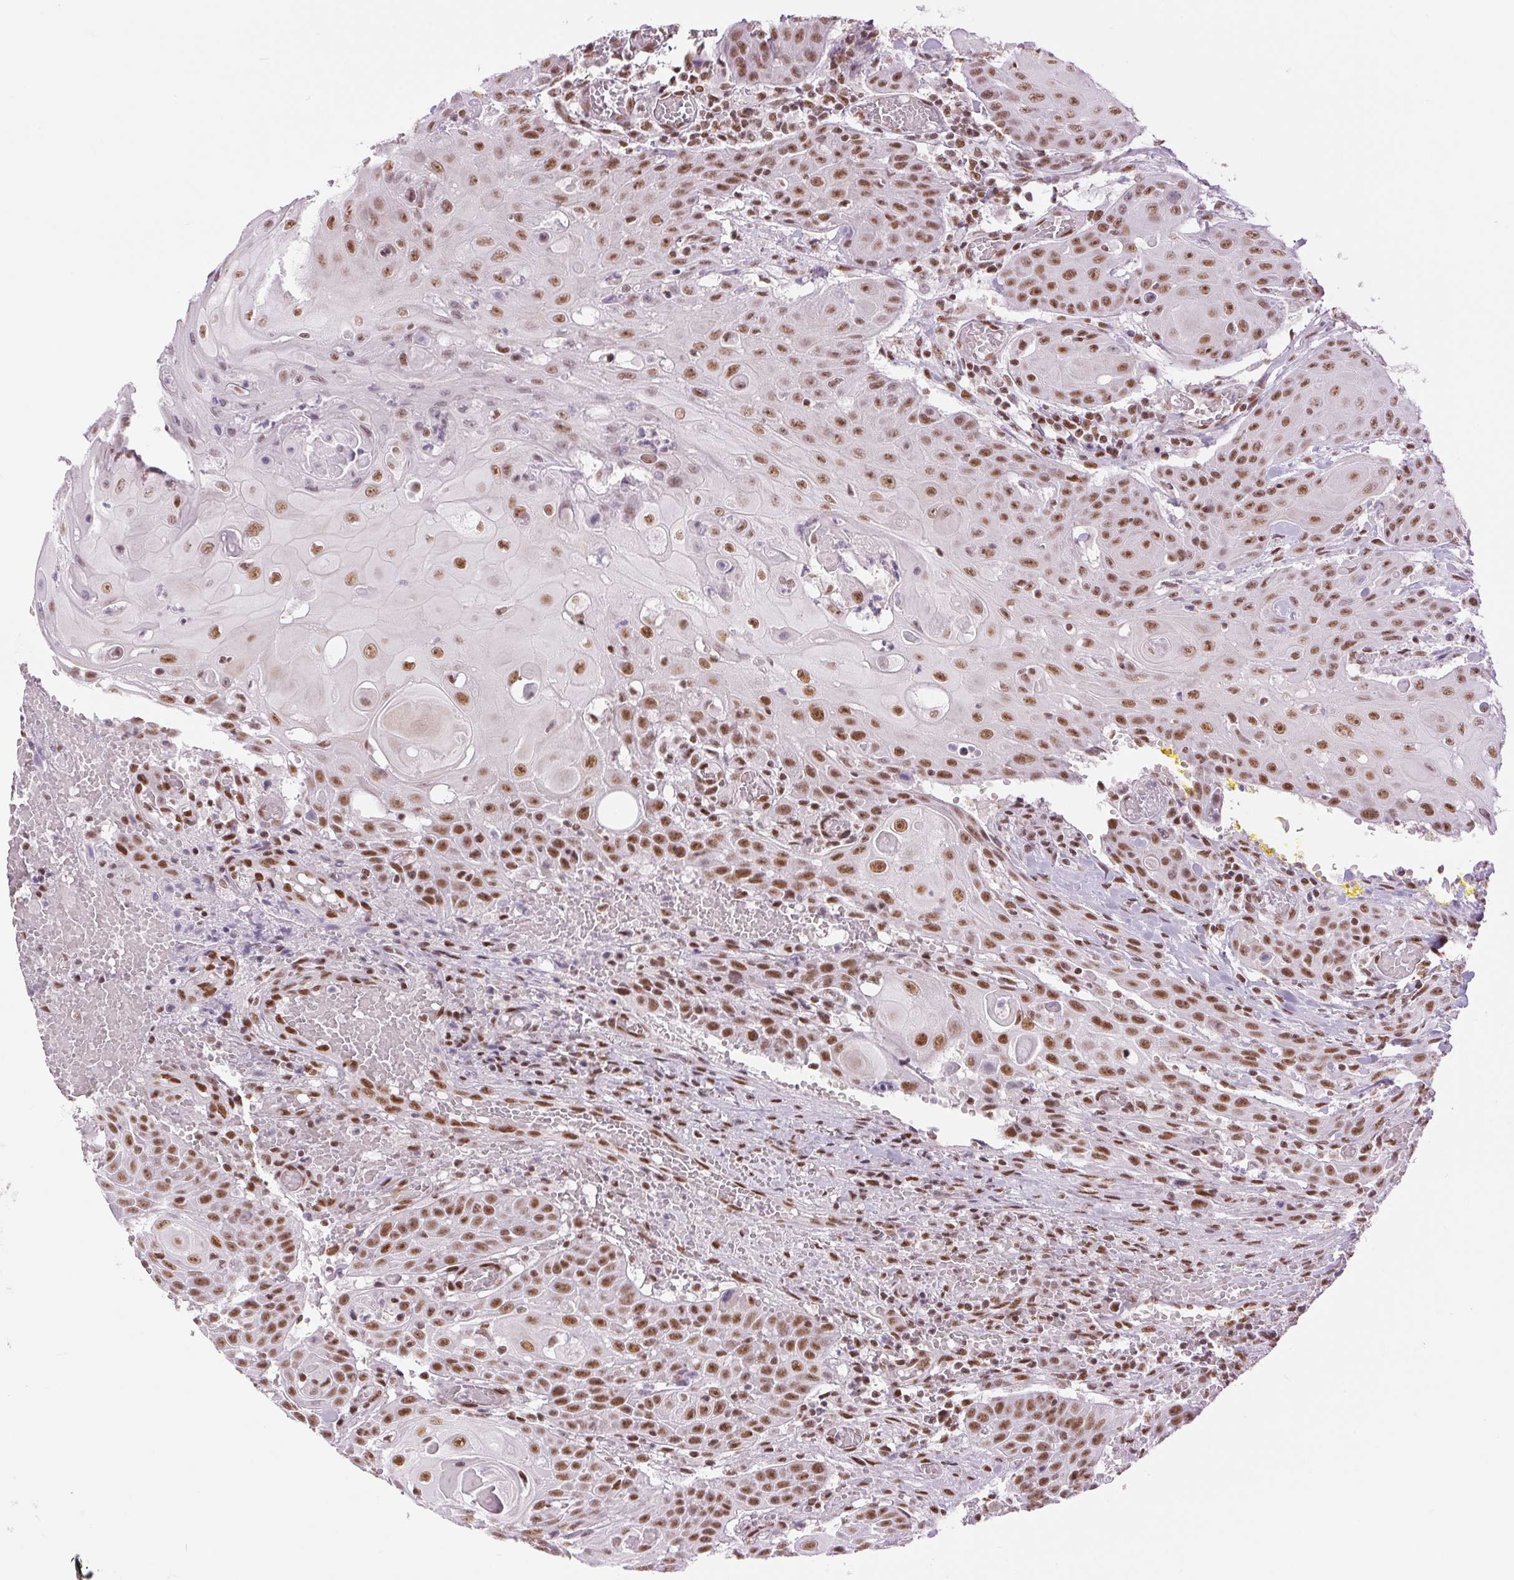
{"staining": {"intensity": "moderate", "quantity": ">75%", "location": "nuclear"}, "tissue": "head and neck cancer", "cell_type": "Tumor cells", "image_type": "cancer", "snomed": [{"axis": "morphology", "description": "Normal tissue, NOS"}, {"axis": "morphology", "description": "Squamous cell carcinoma, NOS"}, {"axis": "topography", "description": "Oral tissue"}, {"axis": "topography", "description": "Head-Neck"}], "caption": "Moderate nuclear staining for a protein is seen in about >75% of tumor cells of head and neck cancer using immunohistochemistry.", "gene": "ZFR2", "patient": {"sex": "female", "age": 55}}